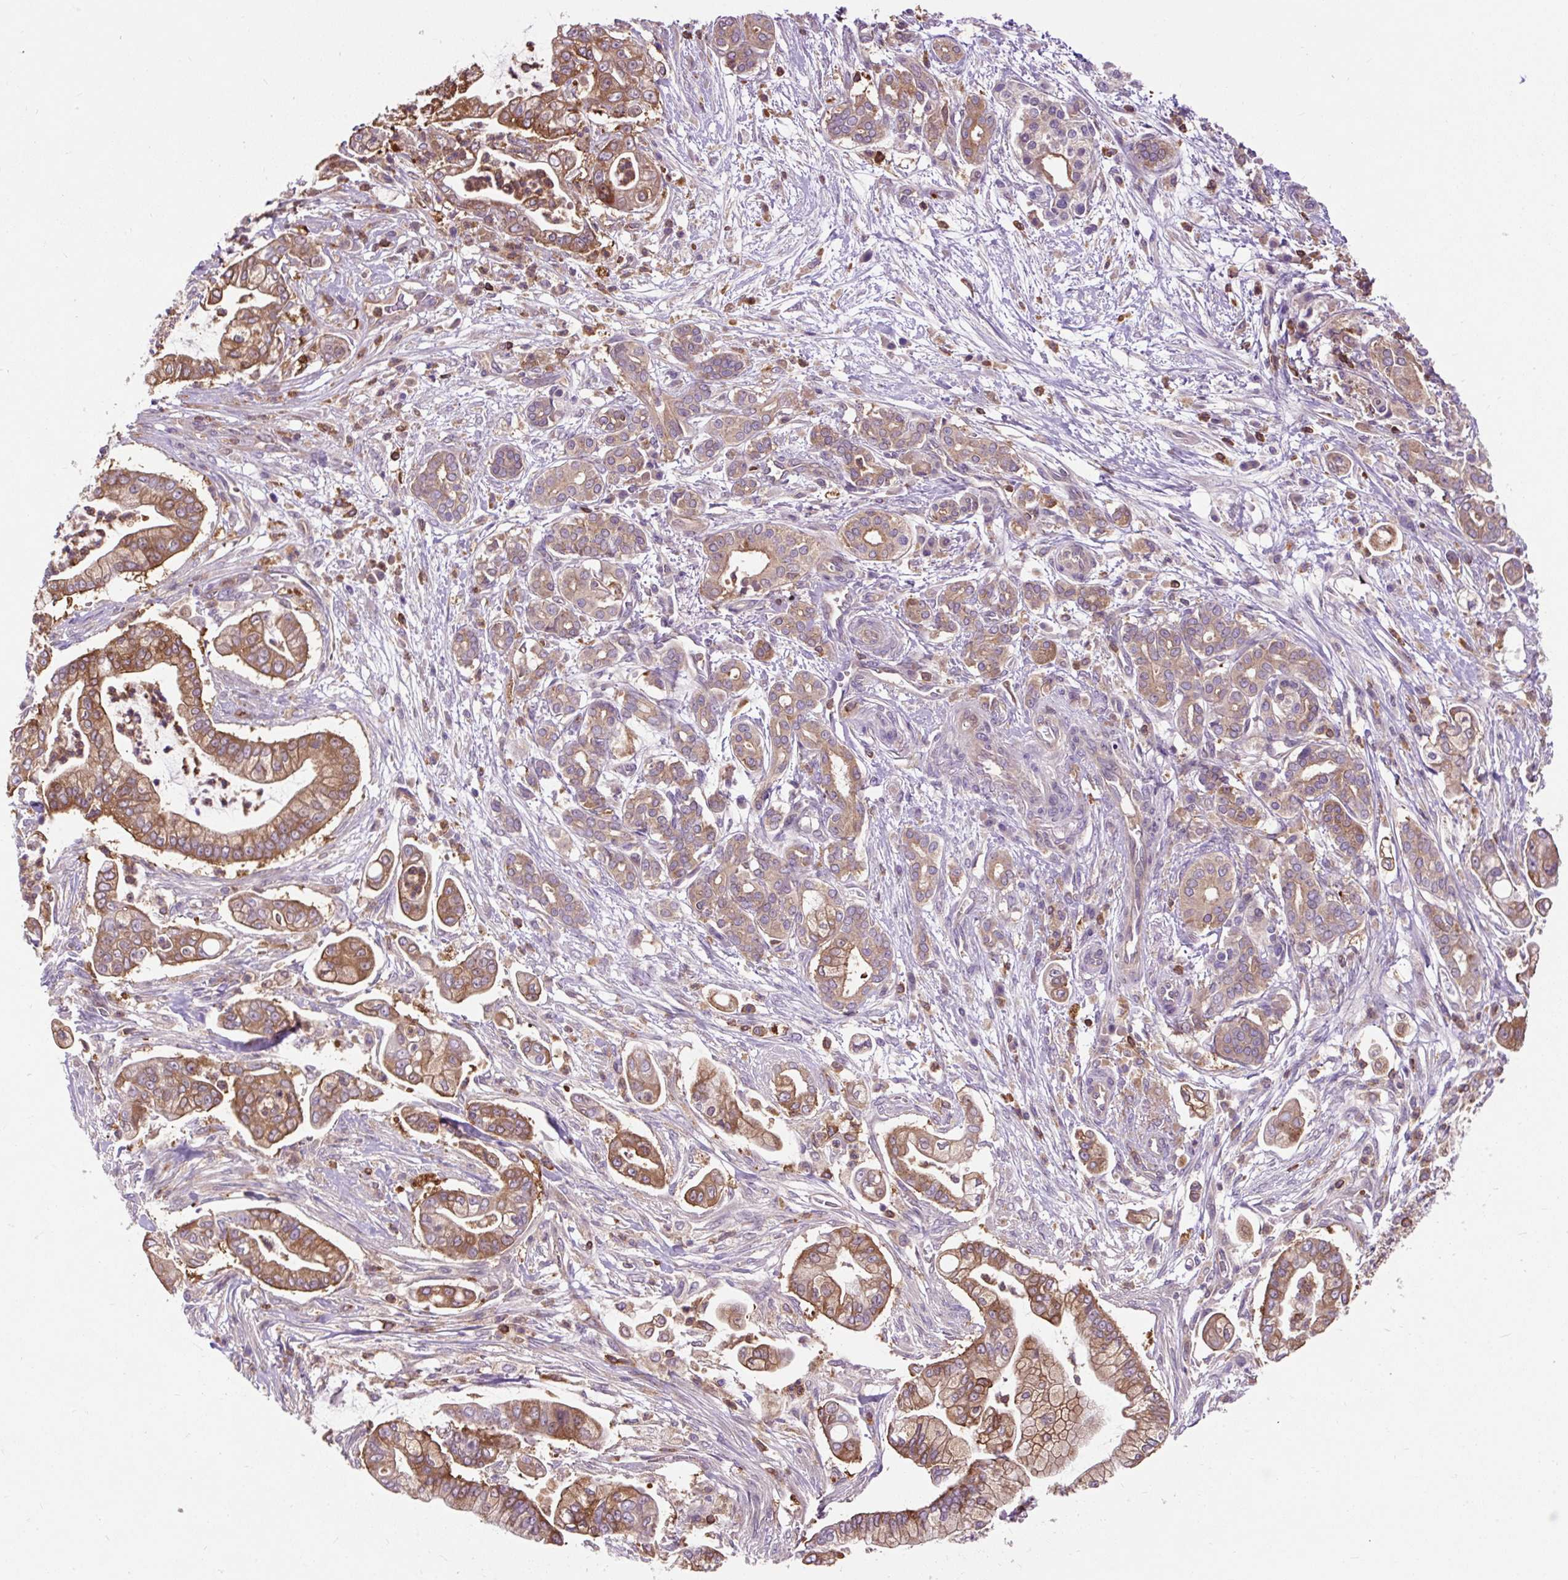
{"staining": {"intensity": "moderate", "quantity": ">75%", "location": "cytoplasmic/membranous"}, "tissue": "pancreatic cancer", "cell_type": "Tumor cells", "image_type": "cancer", "snomed": [{"axis": "morphology", "description": "Adenocarcinoma, NOS"}, {"axis": "topography", "description": "Pancreas"}], "caption": "DAB immunohistochemical staining of pancreatic cancer reveals moderate cytoplasmic/membranous protein staining in about >75% of tumor cells.", "gene": "CISD3", "patient": {"sex": "female", "age": 69}}